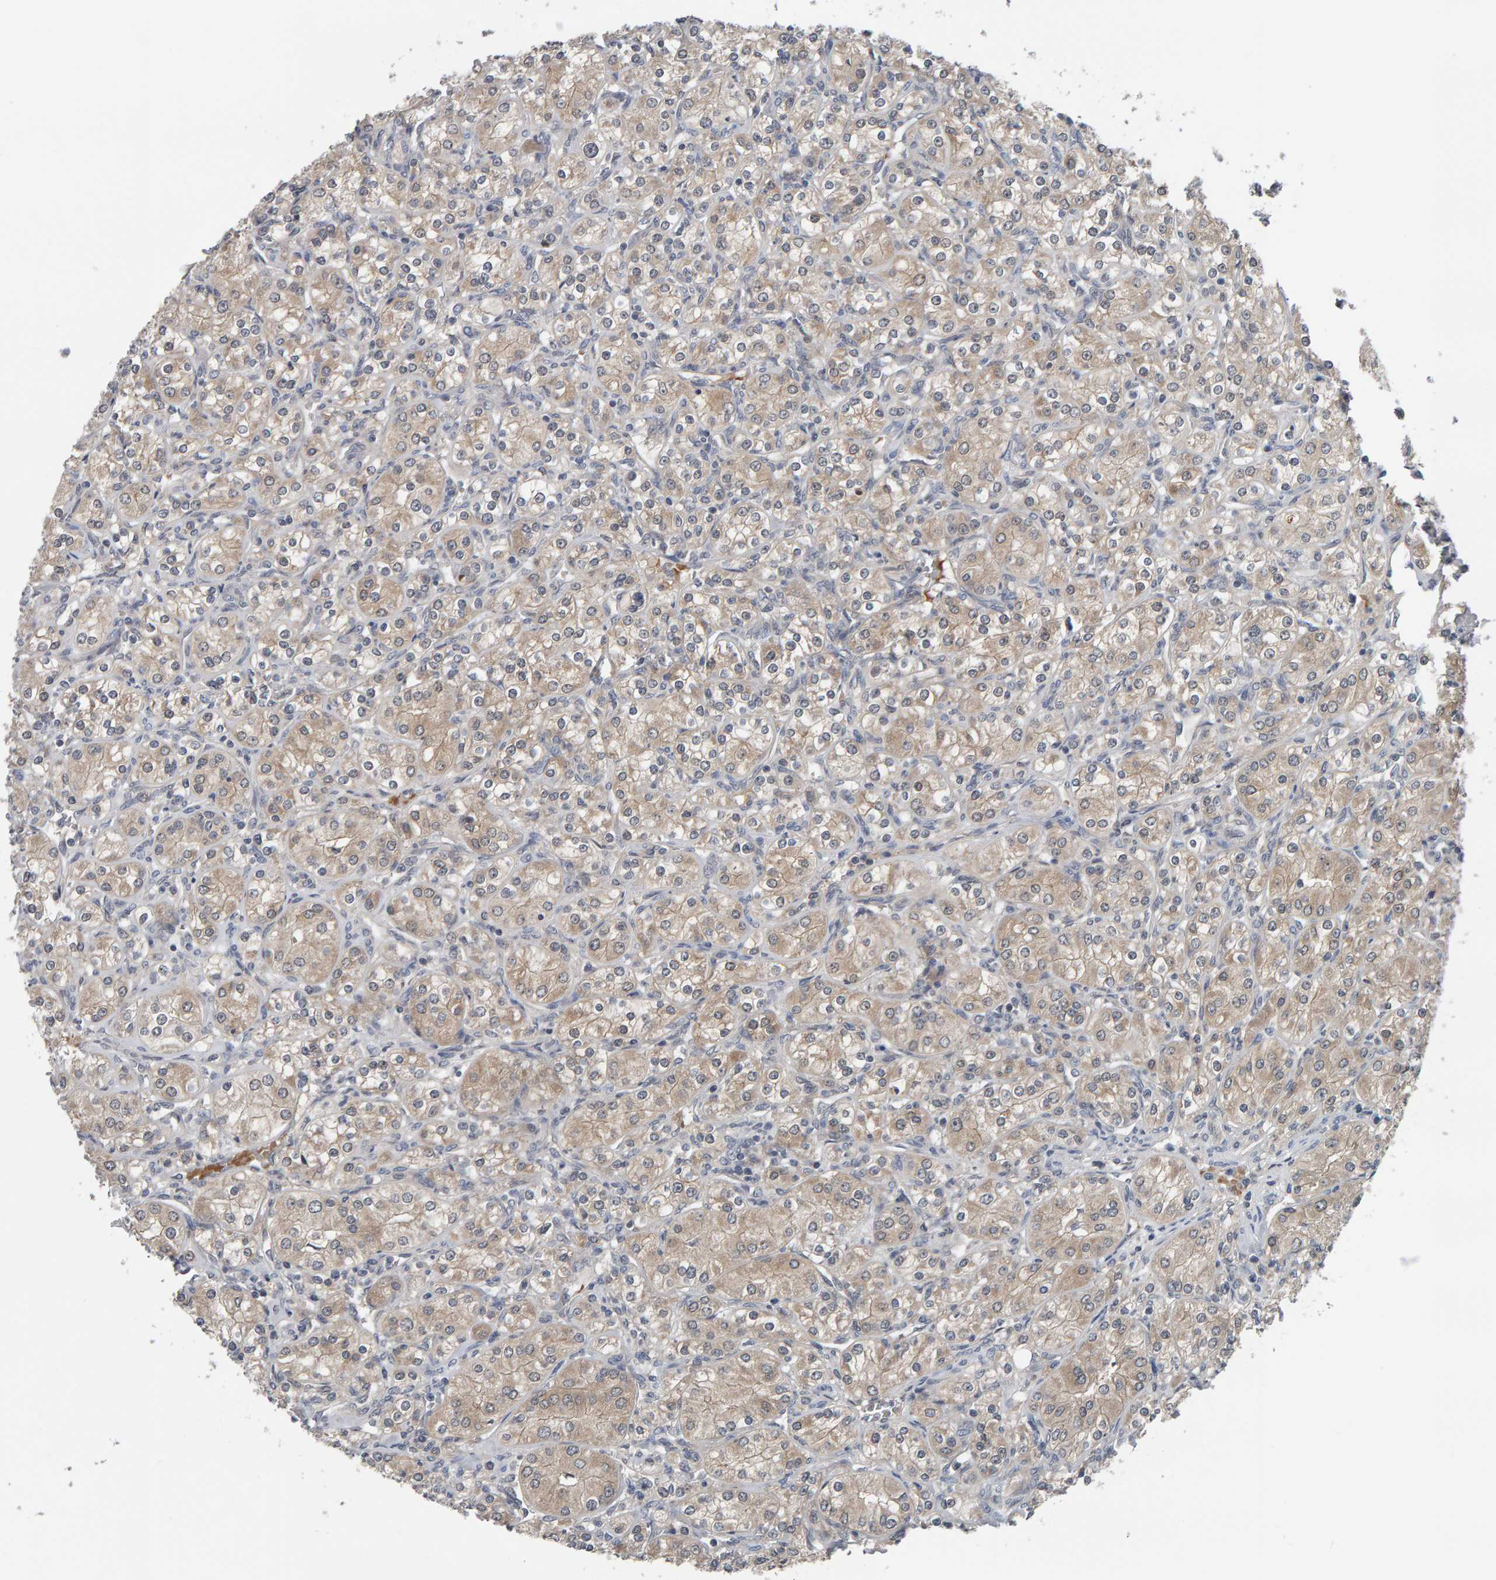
{"staining": {"intensity": "weak", "quantity": "25%-75%", "location": "cytoplasmic/membranous"}, "tissue": "renal cancer", "cell_type": "Tumor cells", "image_type": "cancer", "snomed": [{"axis": "morphology", "description": "Adenocarcinoma, NOS"}, {"axis": "topography", "description": "Kidney"}], "caption": "Protein expression analysis of human renal cancer (adenocarcinoma) reveals weak cytoplasmic/membranous expression in approximately 25%-75% of tumor cells.", "gene": "COASY", "patient": {"sex": "male", "age": 77}}